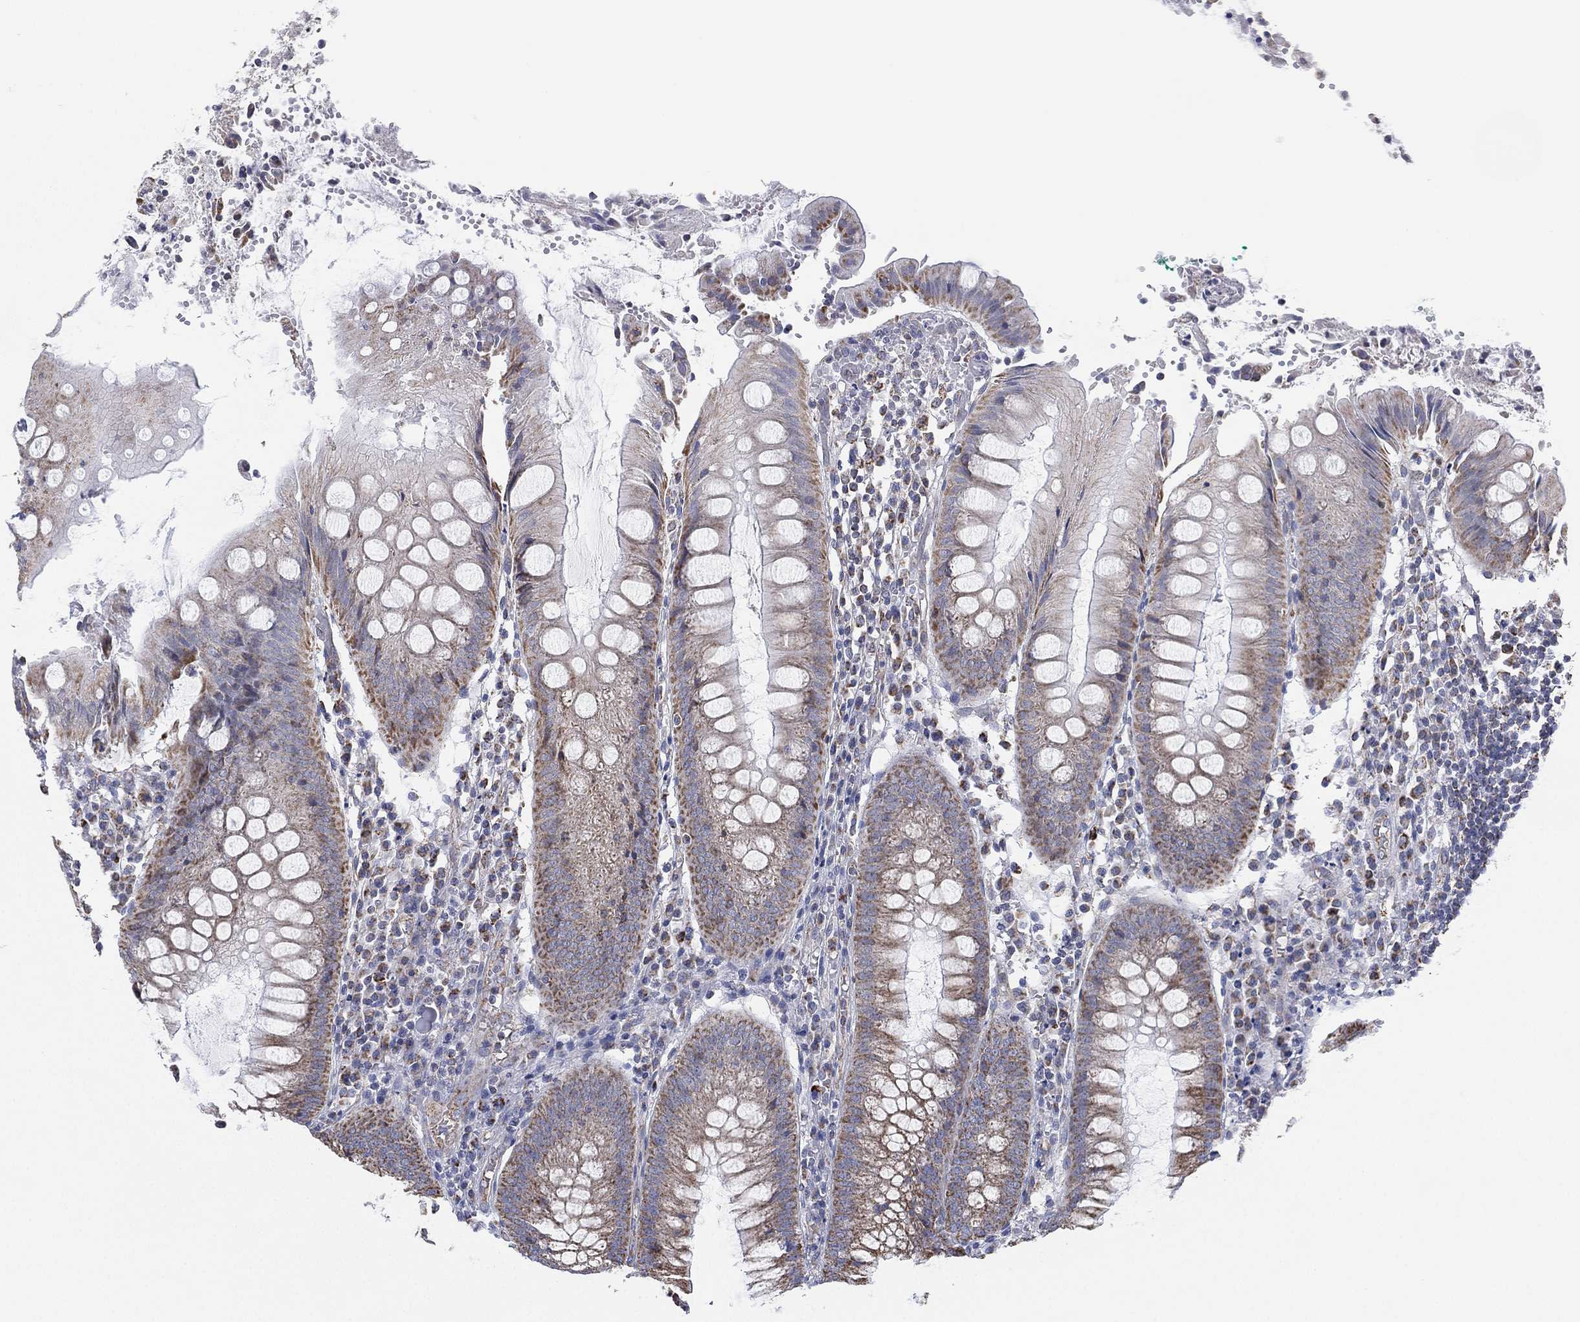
{"staining": {"intensity": "weak", "quantity": "<25%", "location": "cytoplasmic/membranous"}, "tissue": "appendix", "cell_type": "Glandular cells", "image_type": "normal", "snomed": [{"axis": "morphology", "description": "Normal tissue, NOS"}, {"axis": "morphology", "description": "Inflammation, NOS"}, {"axis": "topography", "description": "Appendix"}], "caption": "Immunohistochemical staining of benign human appendix shows no significant positivity in glandular cells. (Immunohistochemistry (ihc), brightfield microscopy, high magnification).", "gene": "INA", "patient": {"sex": "male", "age": 16}}